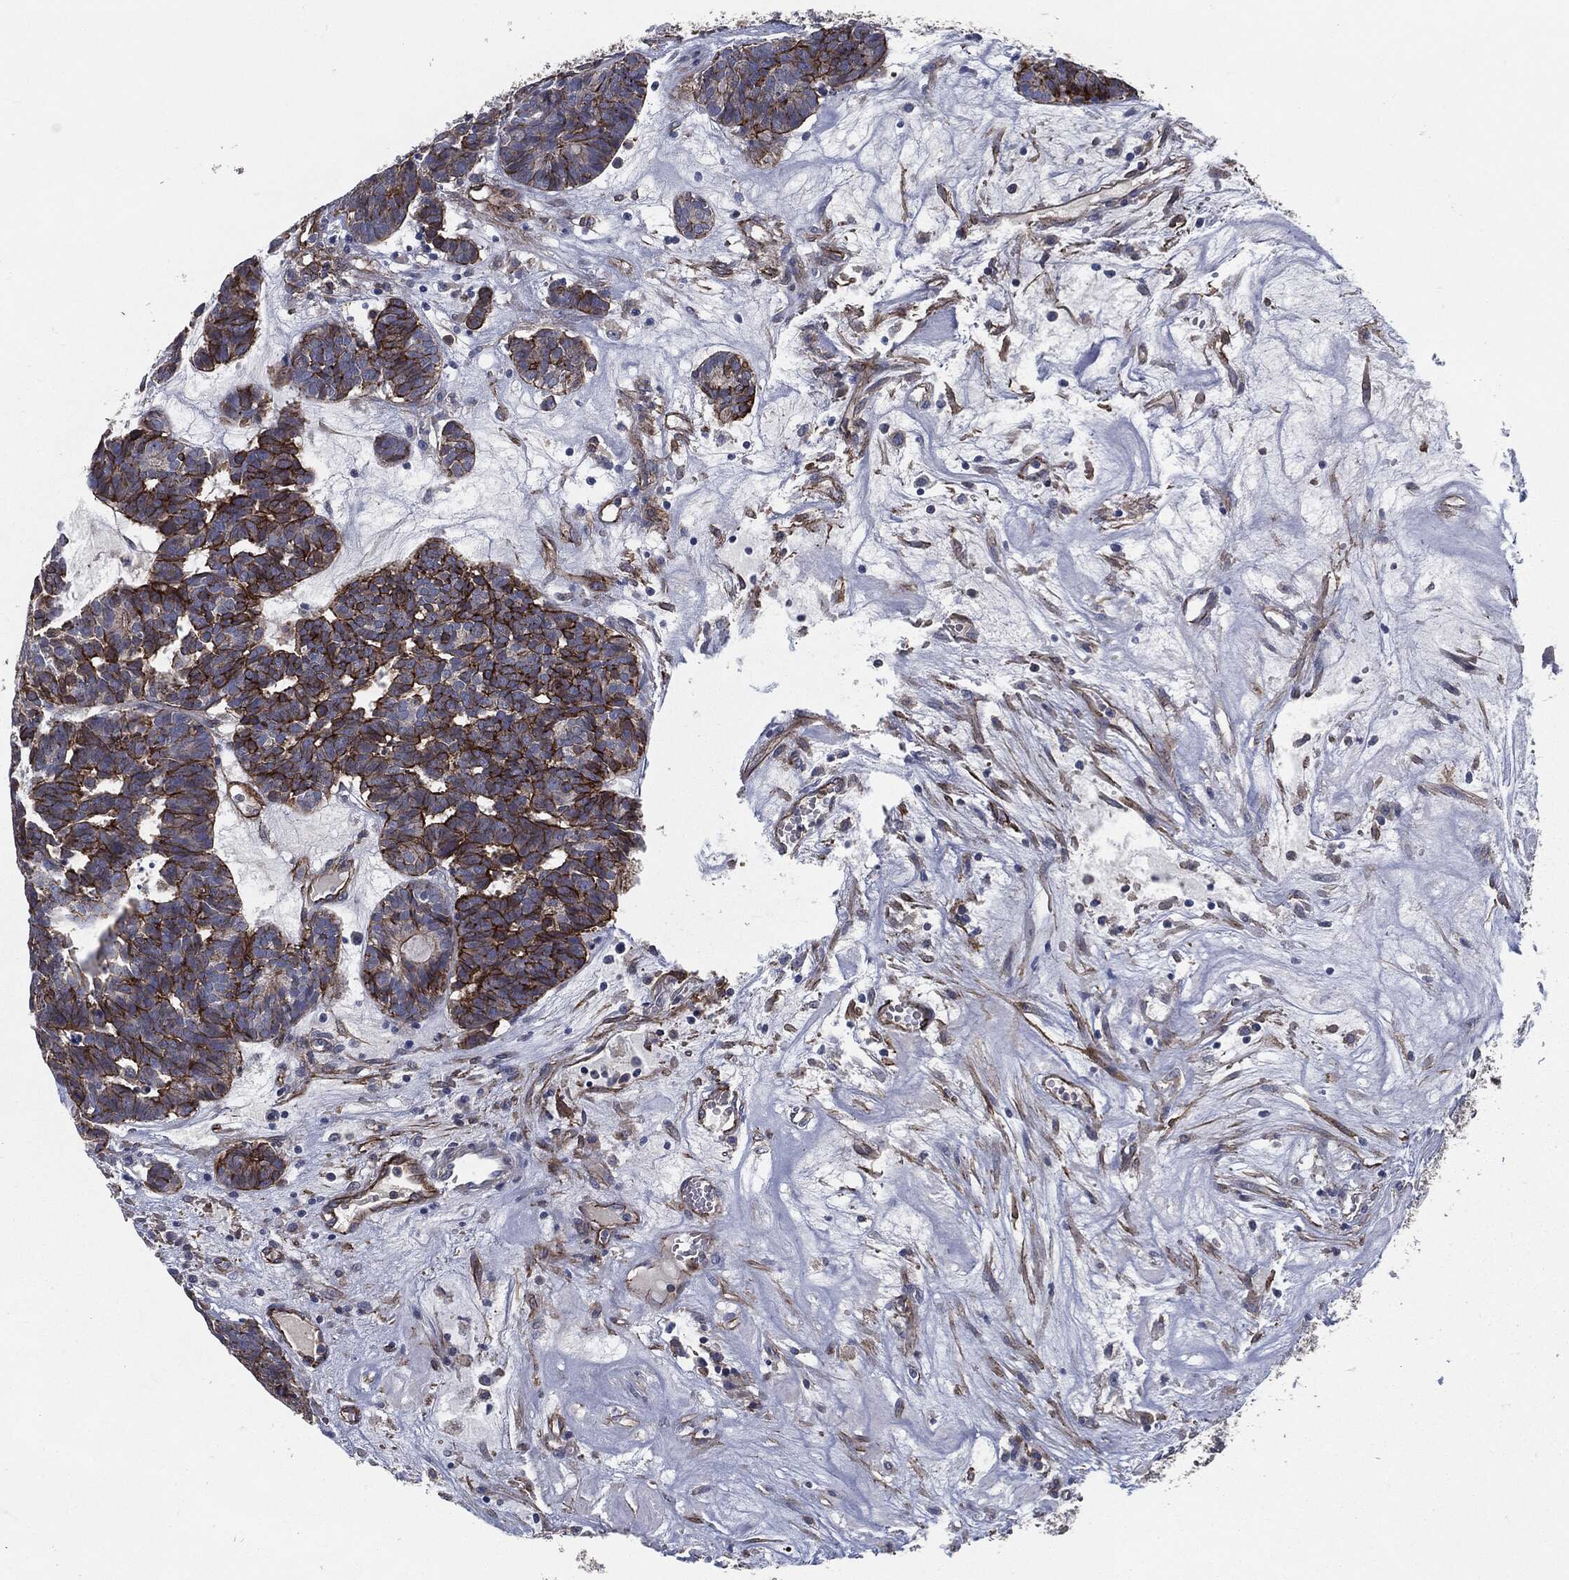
{"staining": {"intensity": "strong", "quantity": "25%-75%", "location": "cytoplasmic/membranous"}, "tissue": "head and neck cancer", "cell_type": "Tumor cells", "image_type": "cancer", "snomed": [{"axis": "morphology", "description": "Adenocarcinoma, NOS"}, {"axis": "topography", "description": "Head-Neck"}], "caption": "The photomicrograph shows a brown stain indicating the presence of a protein in the cytoplasmic/membranous of tumor cells in head and neck cancer (adenocarcinoma).", "gene": "SVIL", "patient": {"sex": "female", "age": 81}}